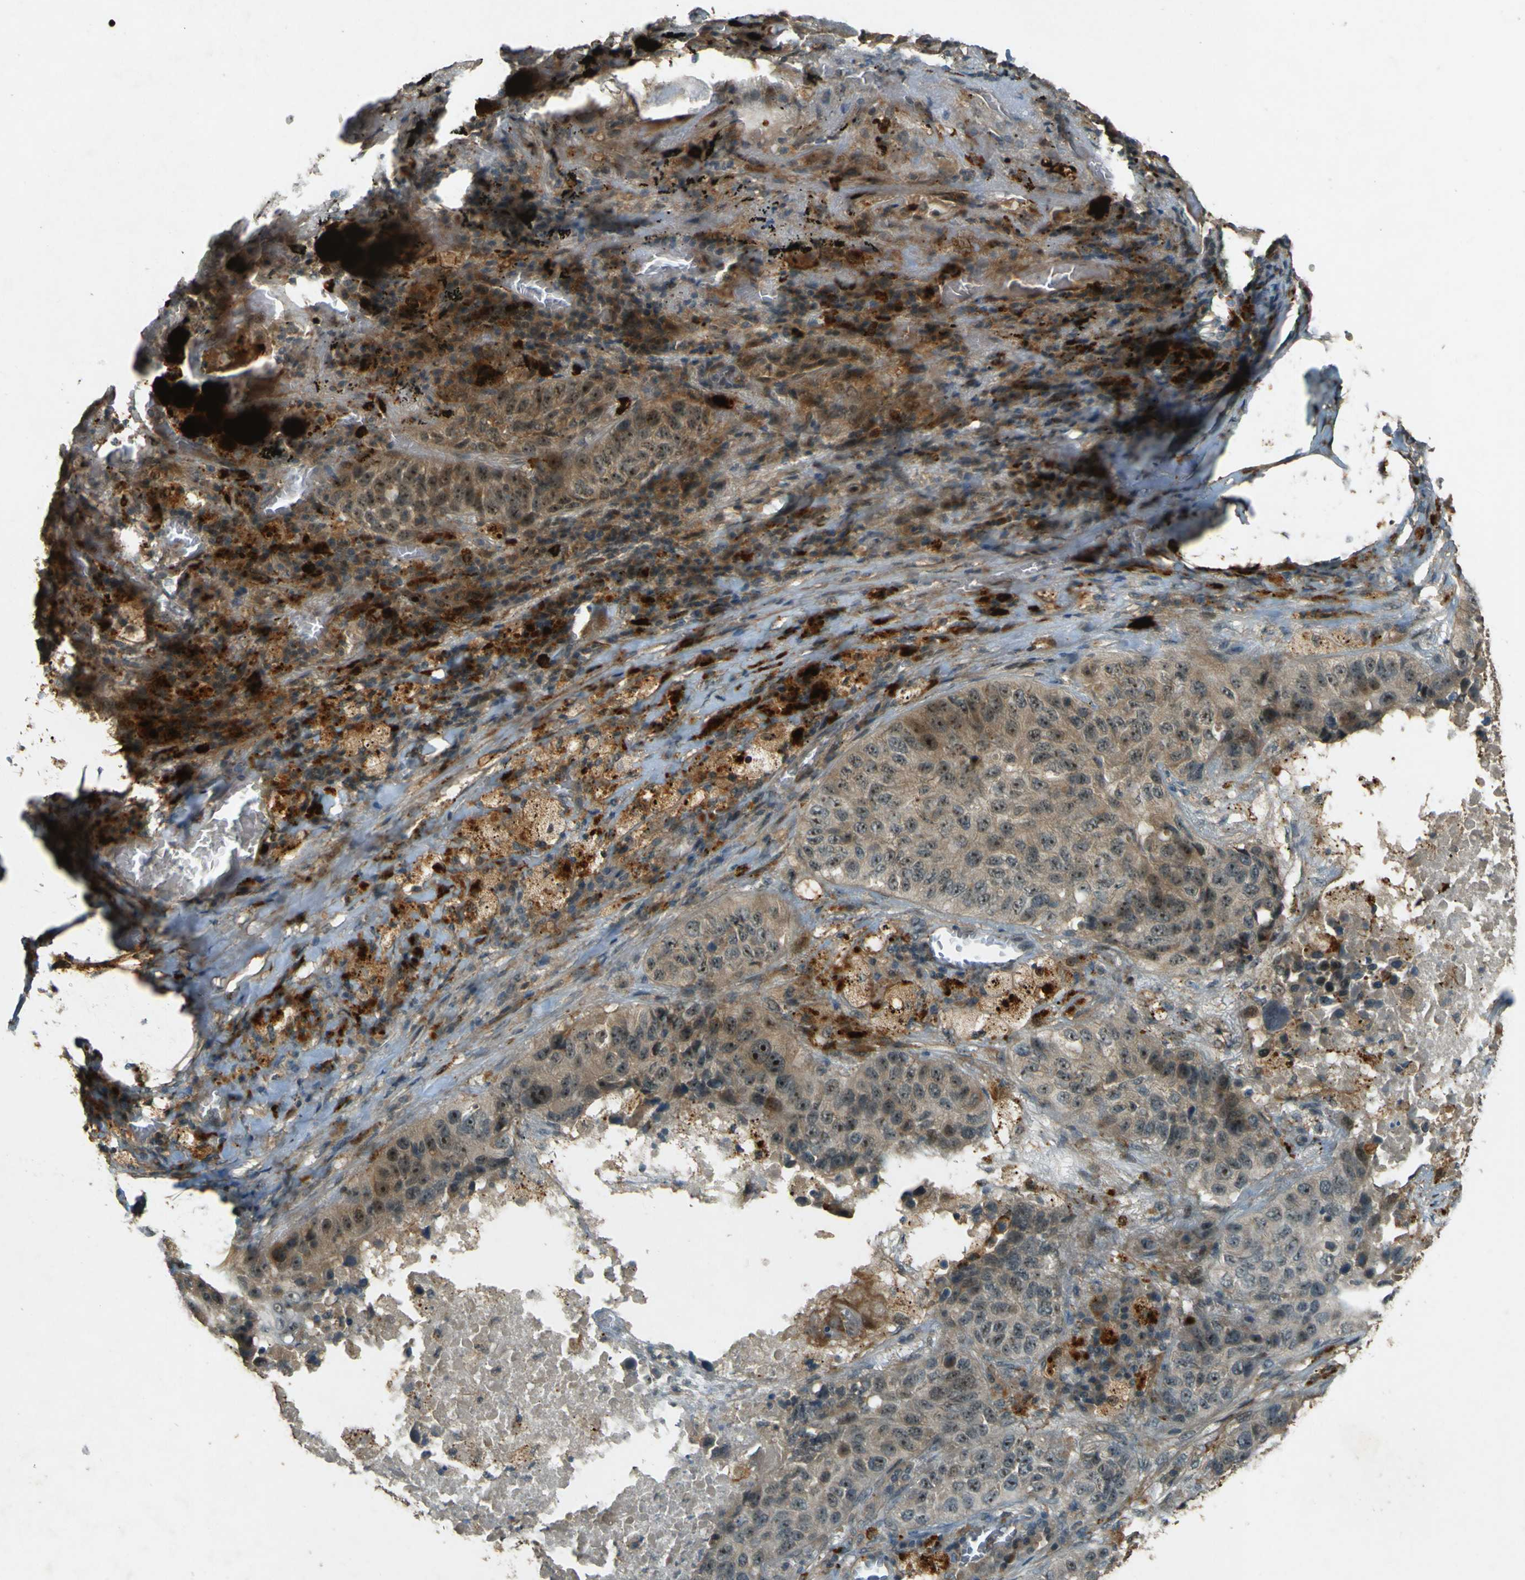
{"staining": {"intensity": "moderate", "quantity": ">75%", "location": "cytoplasmic/membranous,nuclear"}, "tissue": "lung cancer", "cell_type": "Tumor cells", "image_type": "cancer", "snomed": [{"axis": "morphology", "description": "Squamous cell carcinoma, NOS"}, {"axis": "topography", "description": "Lung"}], "caption": "Human lung cancer stained with a brown dye shows moderate cytoplasmic/membranous and nuclear positive positivity in about >75% of tumor cells.", "gene": "MPDZ", "patient": {"sex": "male", "age": 57}}